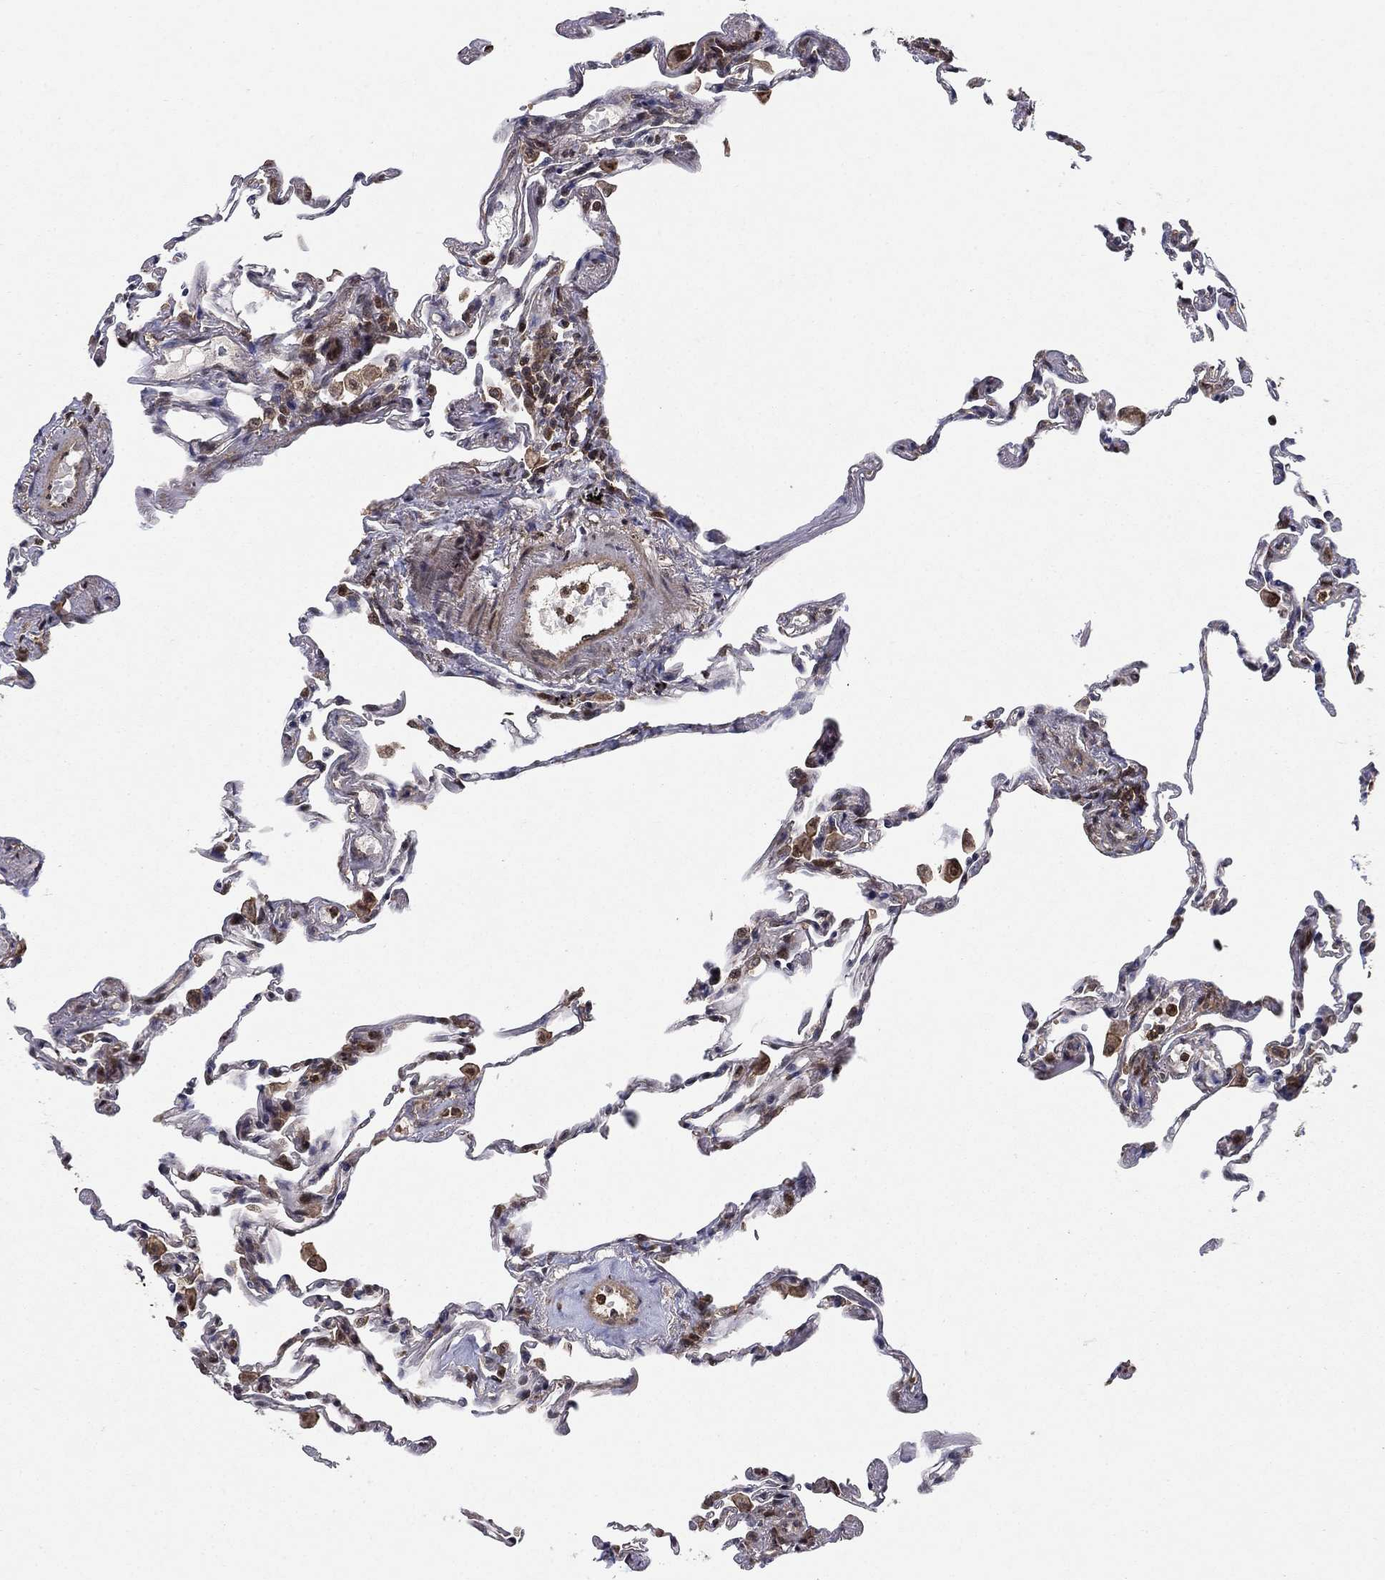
{"staining": {"intensity": "moderate", "quantity": "25%-75%", "location": "cytoplasmic/membranous,nuclear"}, "tissue": "lung", "cell_type": "Alveolar cells", "image_type": "normal", "snomed": [{"axis": "morphology", "description": "Normal tissue, NOS"}, {"axis": "topography", "description": "Lung"}], "caption": "Protein positivity by immunohistochemistry reveals moderate cytoplasmic/membranous,nuclear expression in about 25%-75% of alveolar cells in normal lung. (Stains: DAB in brown, nuclei in blue, Microscopy: brightfield microscopy at high magnification).", "gene": "CCDC66", "patient": {"sex": "female", "age": 57}}